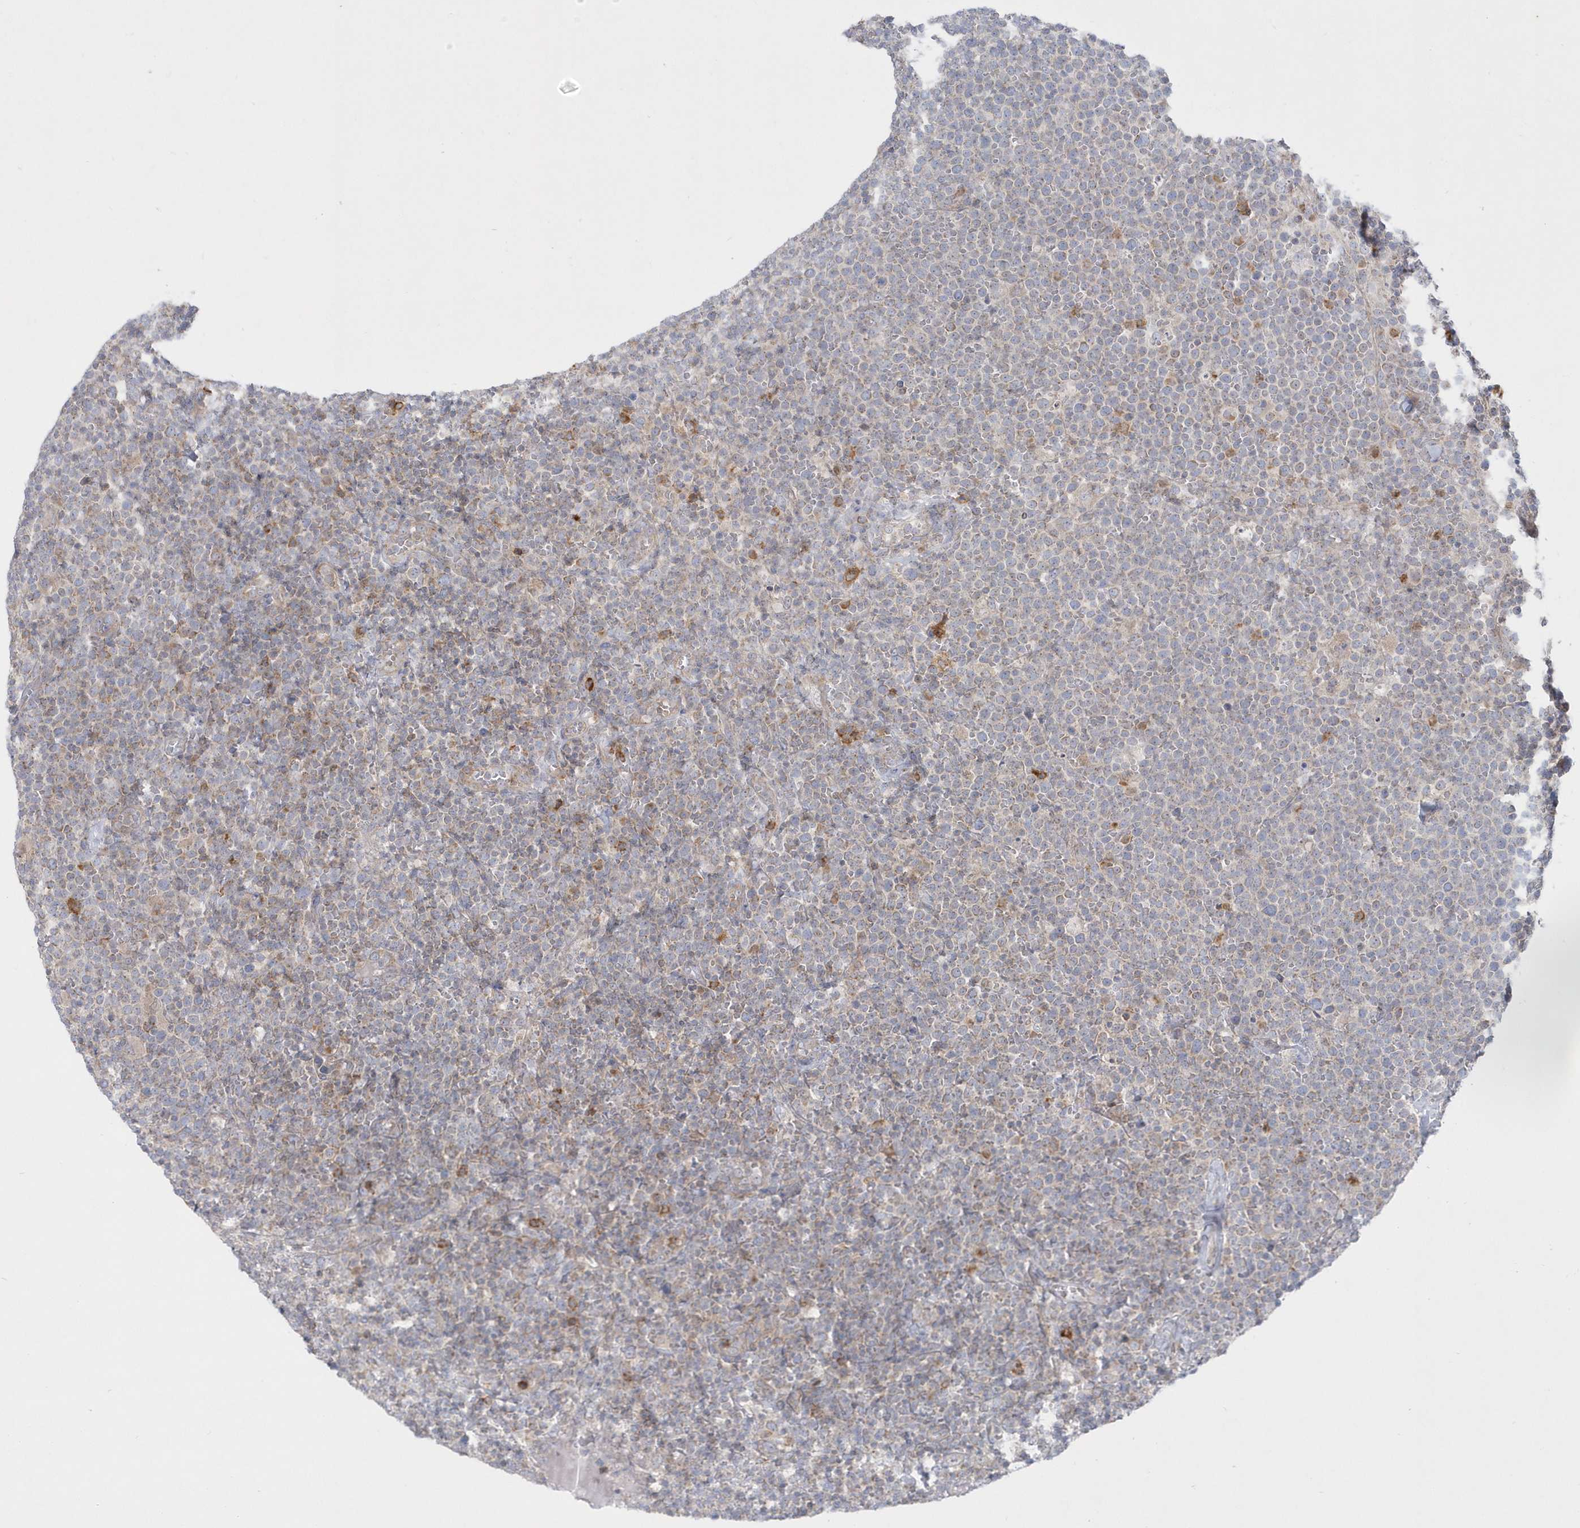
{"staining": {"intensity": "weak", "quantity": "<25%", "location": "cytoplasmic/membranous"}, "tissue": "lymphoma", "cell_type": "Tumor cells", "image_type": "cancer", "snomed": [{"axis": "morphology", "description": "Malignant lymphoma, non-Hodgkin's type, High grade"}, {"axis": "topography", "description": "Lymph node"}], "caption": "IHC of lymphoma shows no positivity in tumor cells. The staining was performed using DAB to visualize the protein expression in brown, while the nuclei were stained in blue with hematoxylin (Magnification: 20x).", "gene": "DNAJC18", "patient": {"sex": "male", "age": 61}}